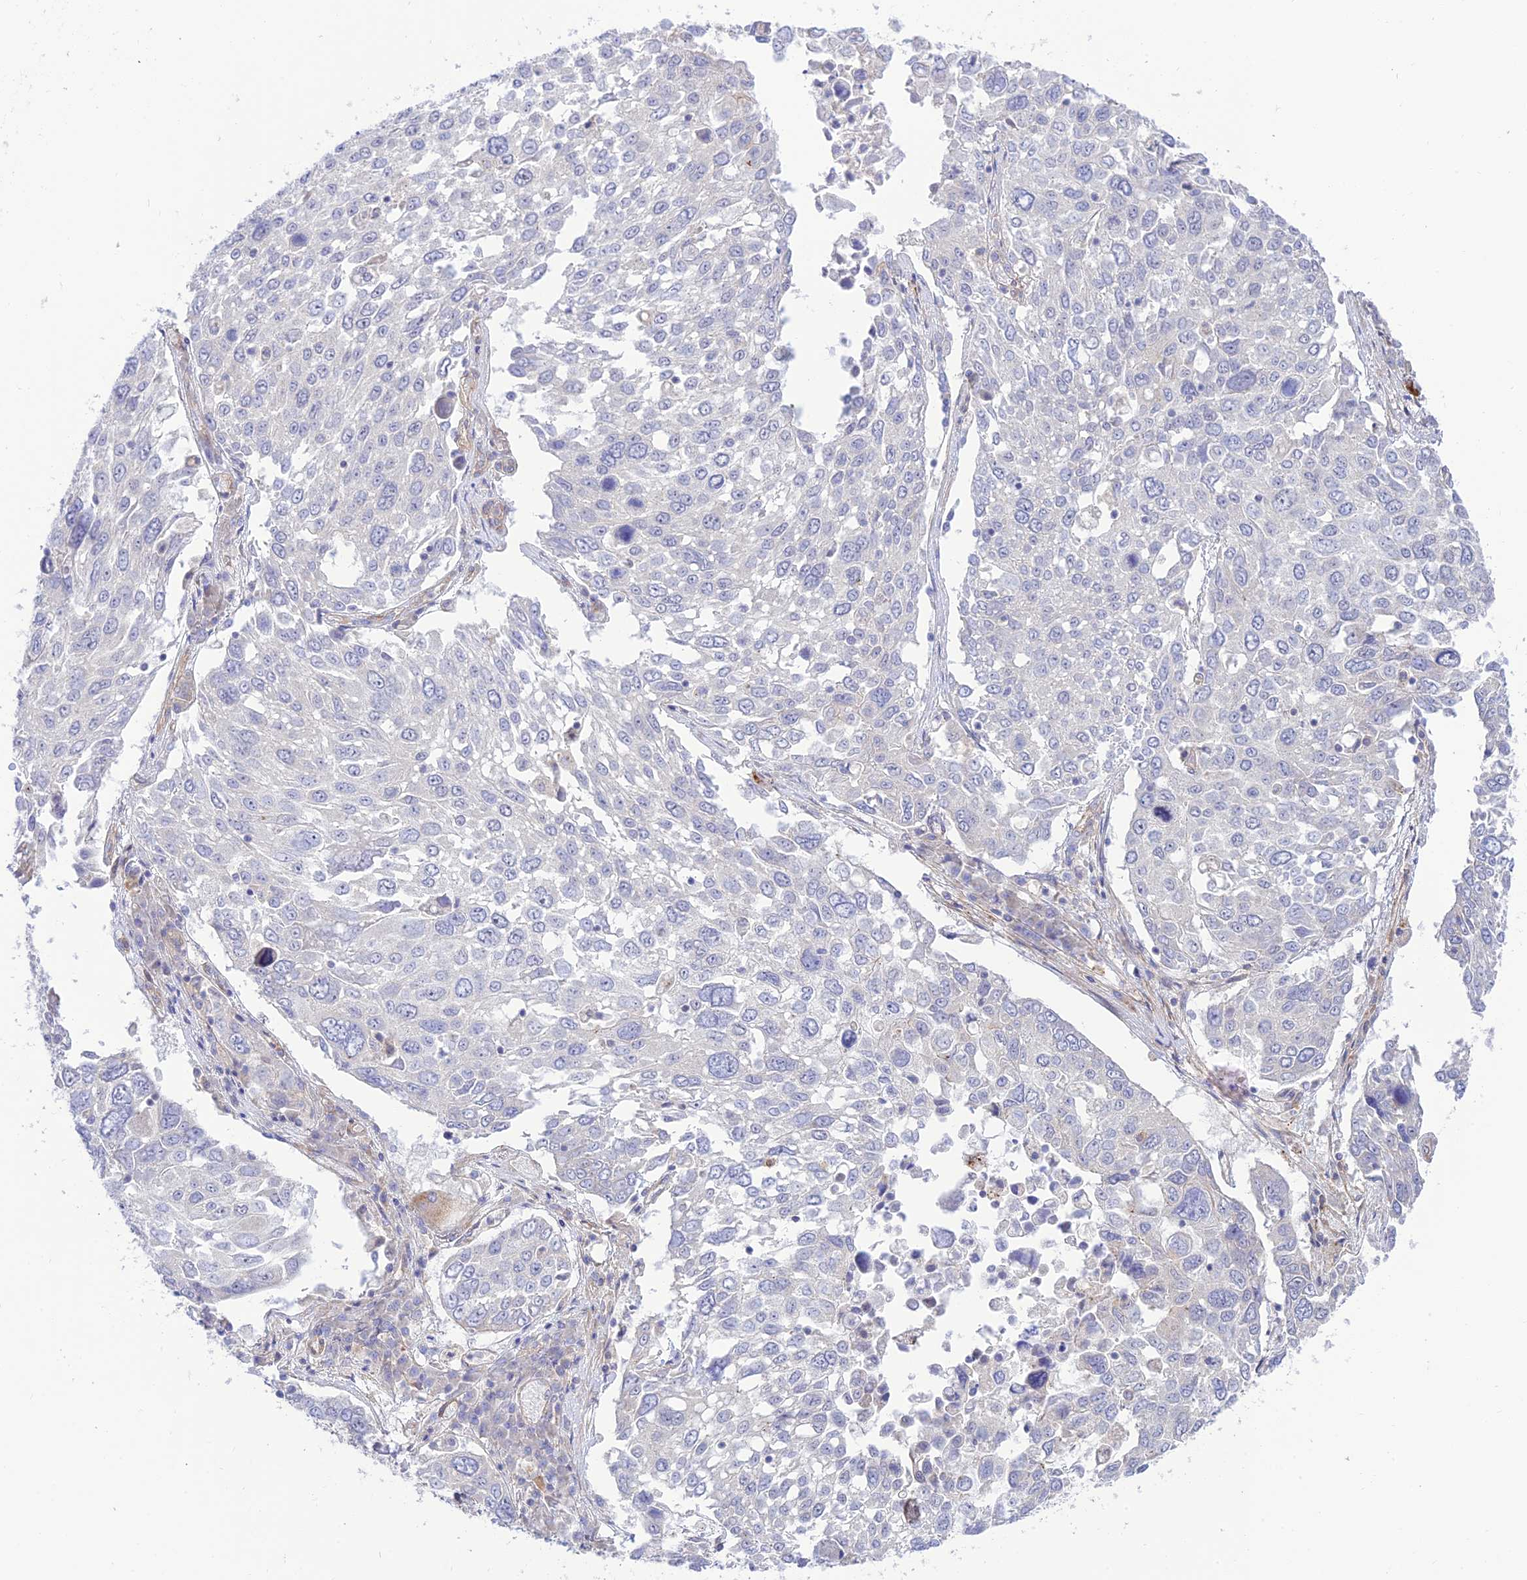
{"staining": {"intensity": "negative", "quantity": "none", "location": "none"}, "tissue": "lung cancer", "cell_type": "Tumor cells", "image_type": "cancer", "snomed": [{"axis": "morphology", "description": "Squamous cell carcinoma, NOS"}, {"axis": "topography", "description": "Lung"}], "caption": "High magnification brightfield microscopy of lung cancer (squamous cell carcinoma) stained with DAB (brown) and counterstained with hematoxylin (blue): tumor cells show no significant expression.", "gene": "KCNAB1", "patient": {"sex": "male", "age": 65}}